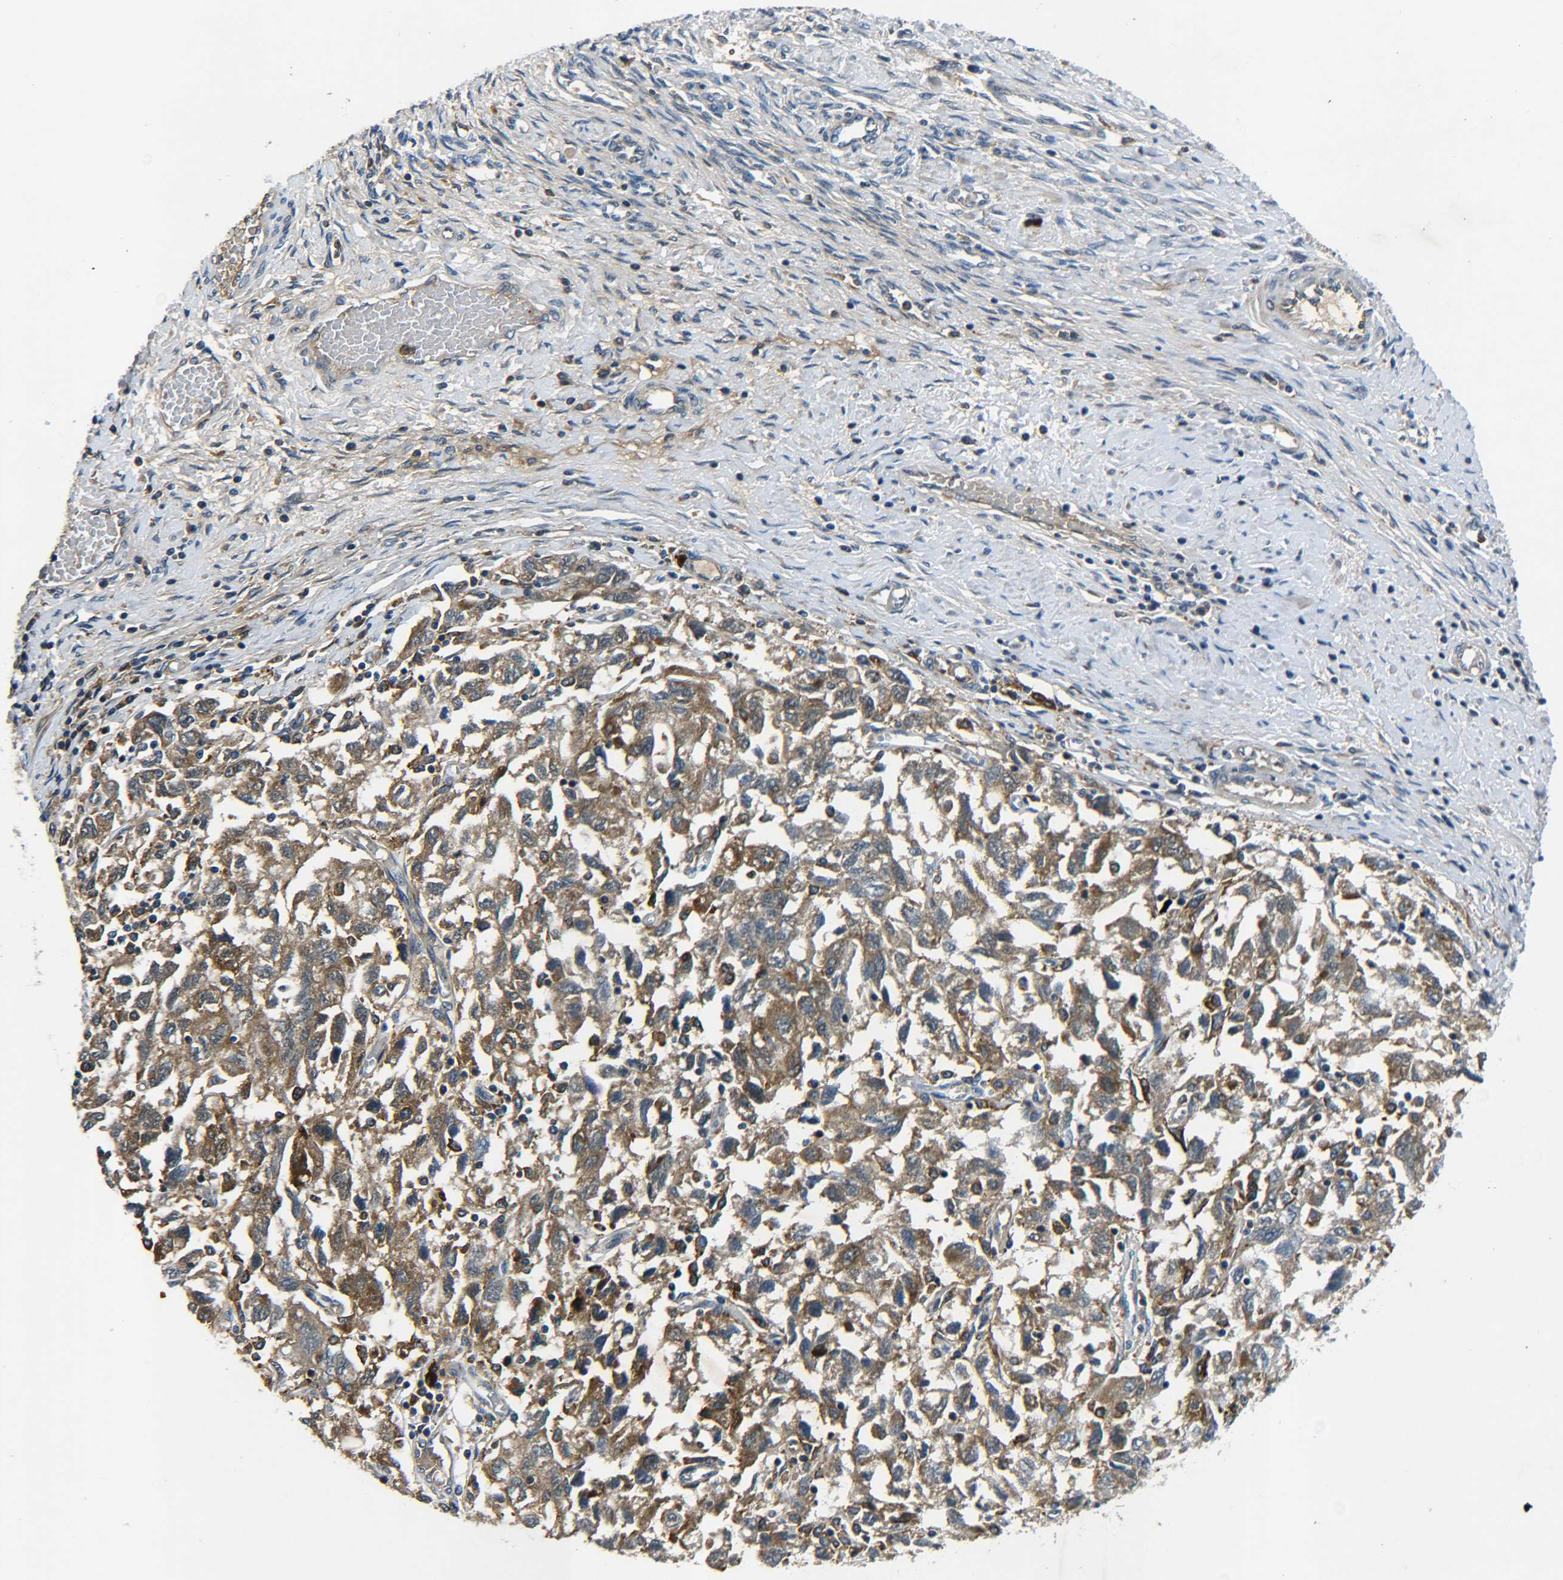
{"staining": {"intensity": "moderate", "quantity": ">75%", "location": "cytoplasmic/membranous"}, "tissue": "ovarian cancer", "cell_type": "Tumor cells", "image_type": "cancer", "snomed": [{"axis": "morphology", "description": "Carcinoma, NOS"}, {"axis": "morphology", "description": "Cystadenocarcinoma, serous, NOS"}, {"axis": "topography", "description": "Ovary"}], "caption": "The immunohistochemical stain labels moderate cytoplasmic/membranous expression in tumor cells of ovarian cancer (carcinoma) tissue. The staining was performed using DAB (3,3'-diaminobenzidine), with brown indicating positive protein expression. Nuclei are stained blue with hematoxylin.", "gene": "RAB1B", "patient": {"sex": "female", "age": 69}}